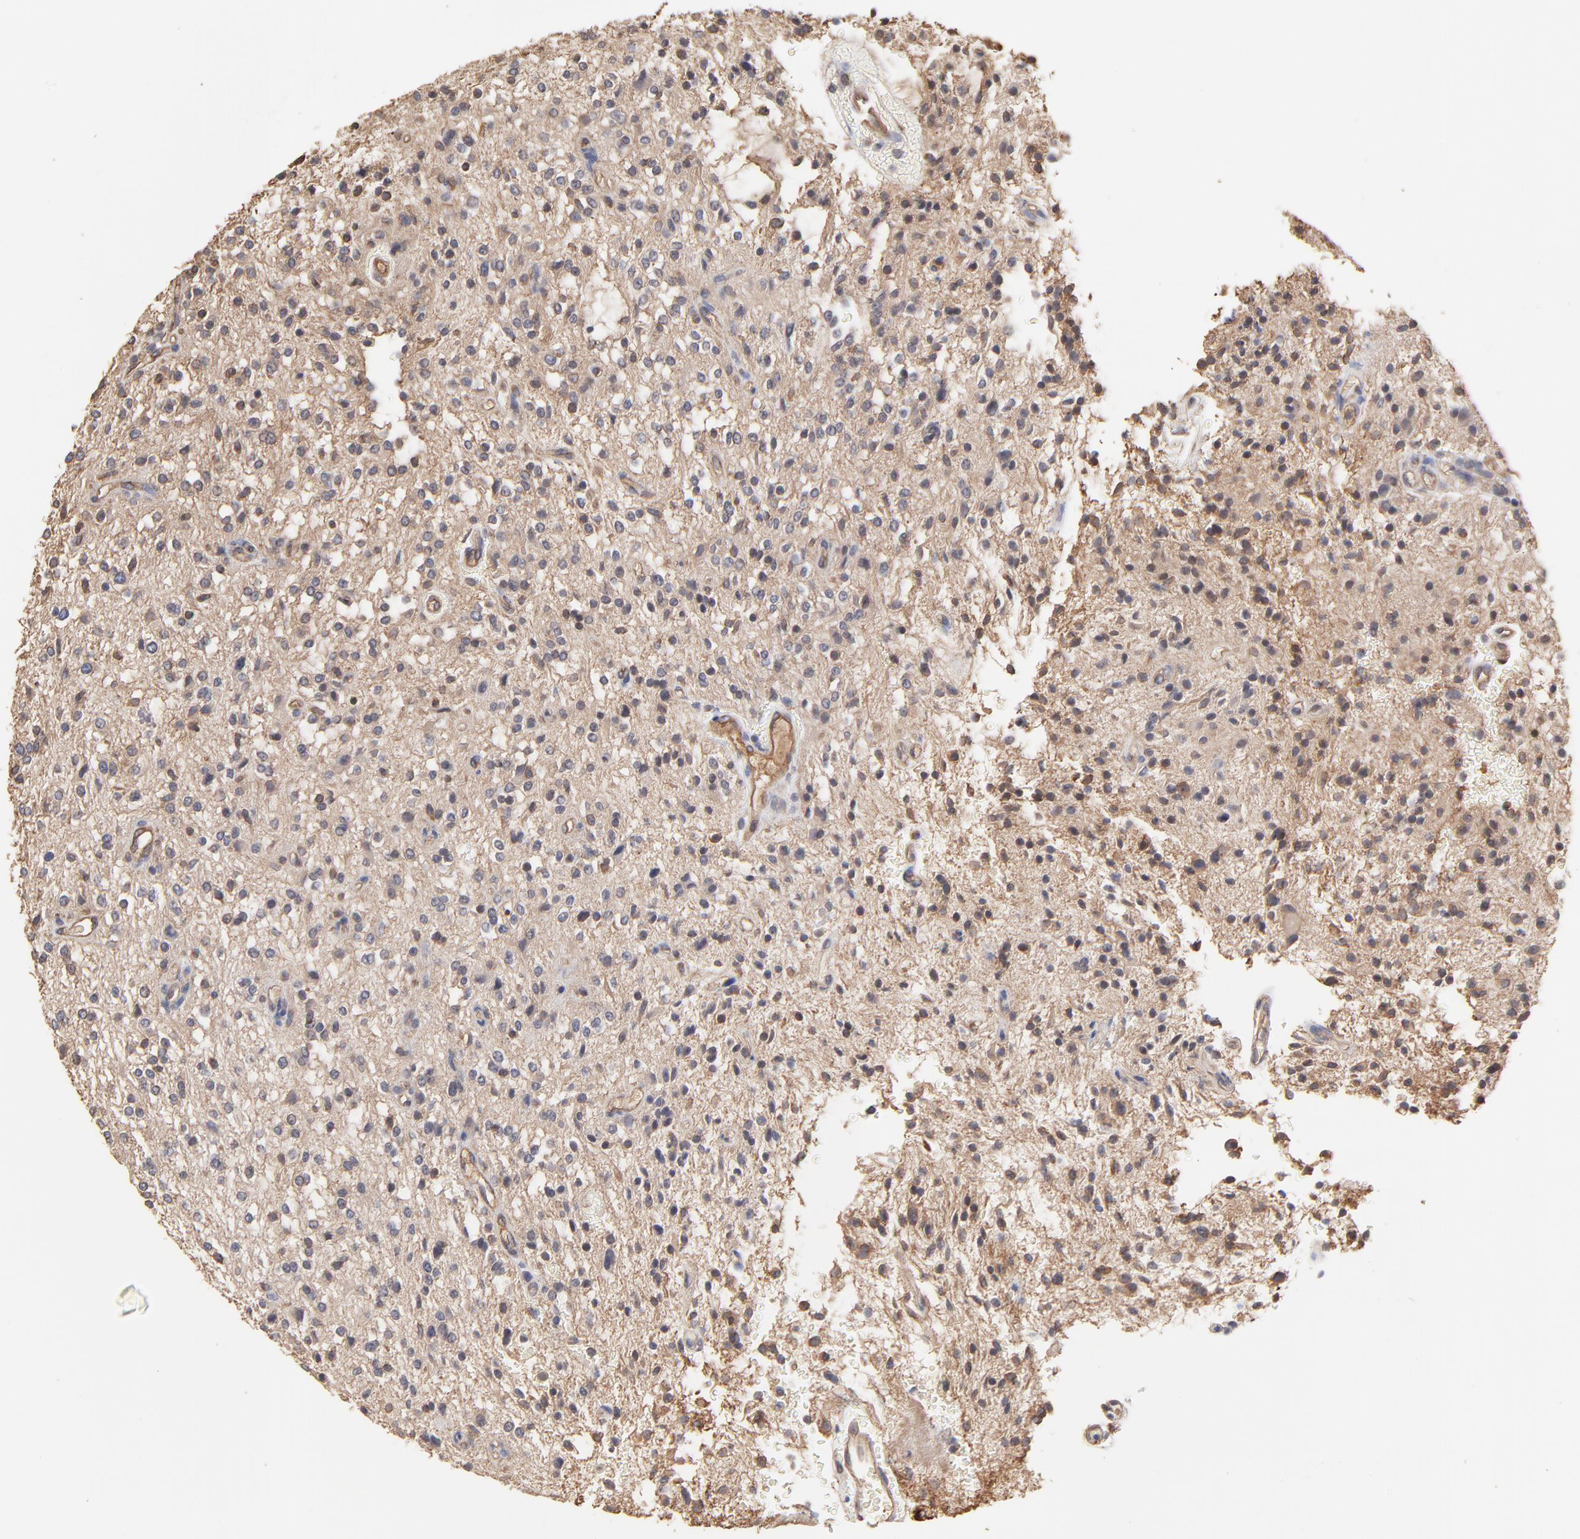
{"staining": {"intensity": "moderate", "quantity": "<25%", "location": "cytoplasmic/membranous,nuclear"}, "tissue": "glioma", "cell_type": "Tumor cells", "image_type": "cancer", "snomed": [{"axis": "morphology", "description": "Glioma, malignant, NOS"}, {"axis": "topography", "description": "Cerebellum"}], "caption": "Glioma was stained to show a protein in brown. There is low levels of moderate cytoplasmic/membranous and nuclear expression in about <25% of tumor cells. (DAB (3,3'-diaminobenzidine) IHC, brown staining for protein, blue staining for nuclei).", "gene": "LRCH2", "patient": {"sex": "female", "age": 10}}